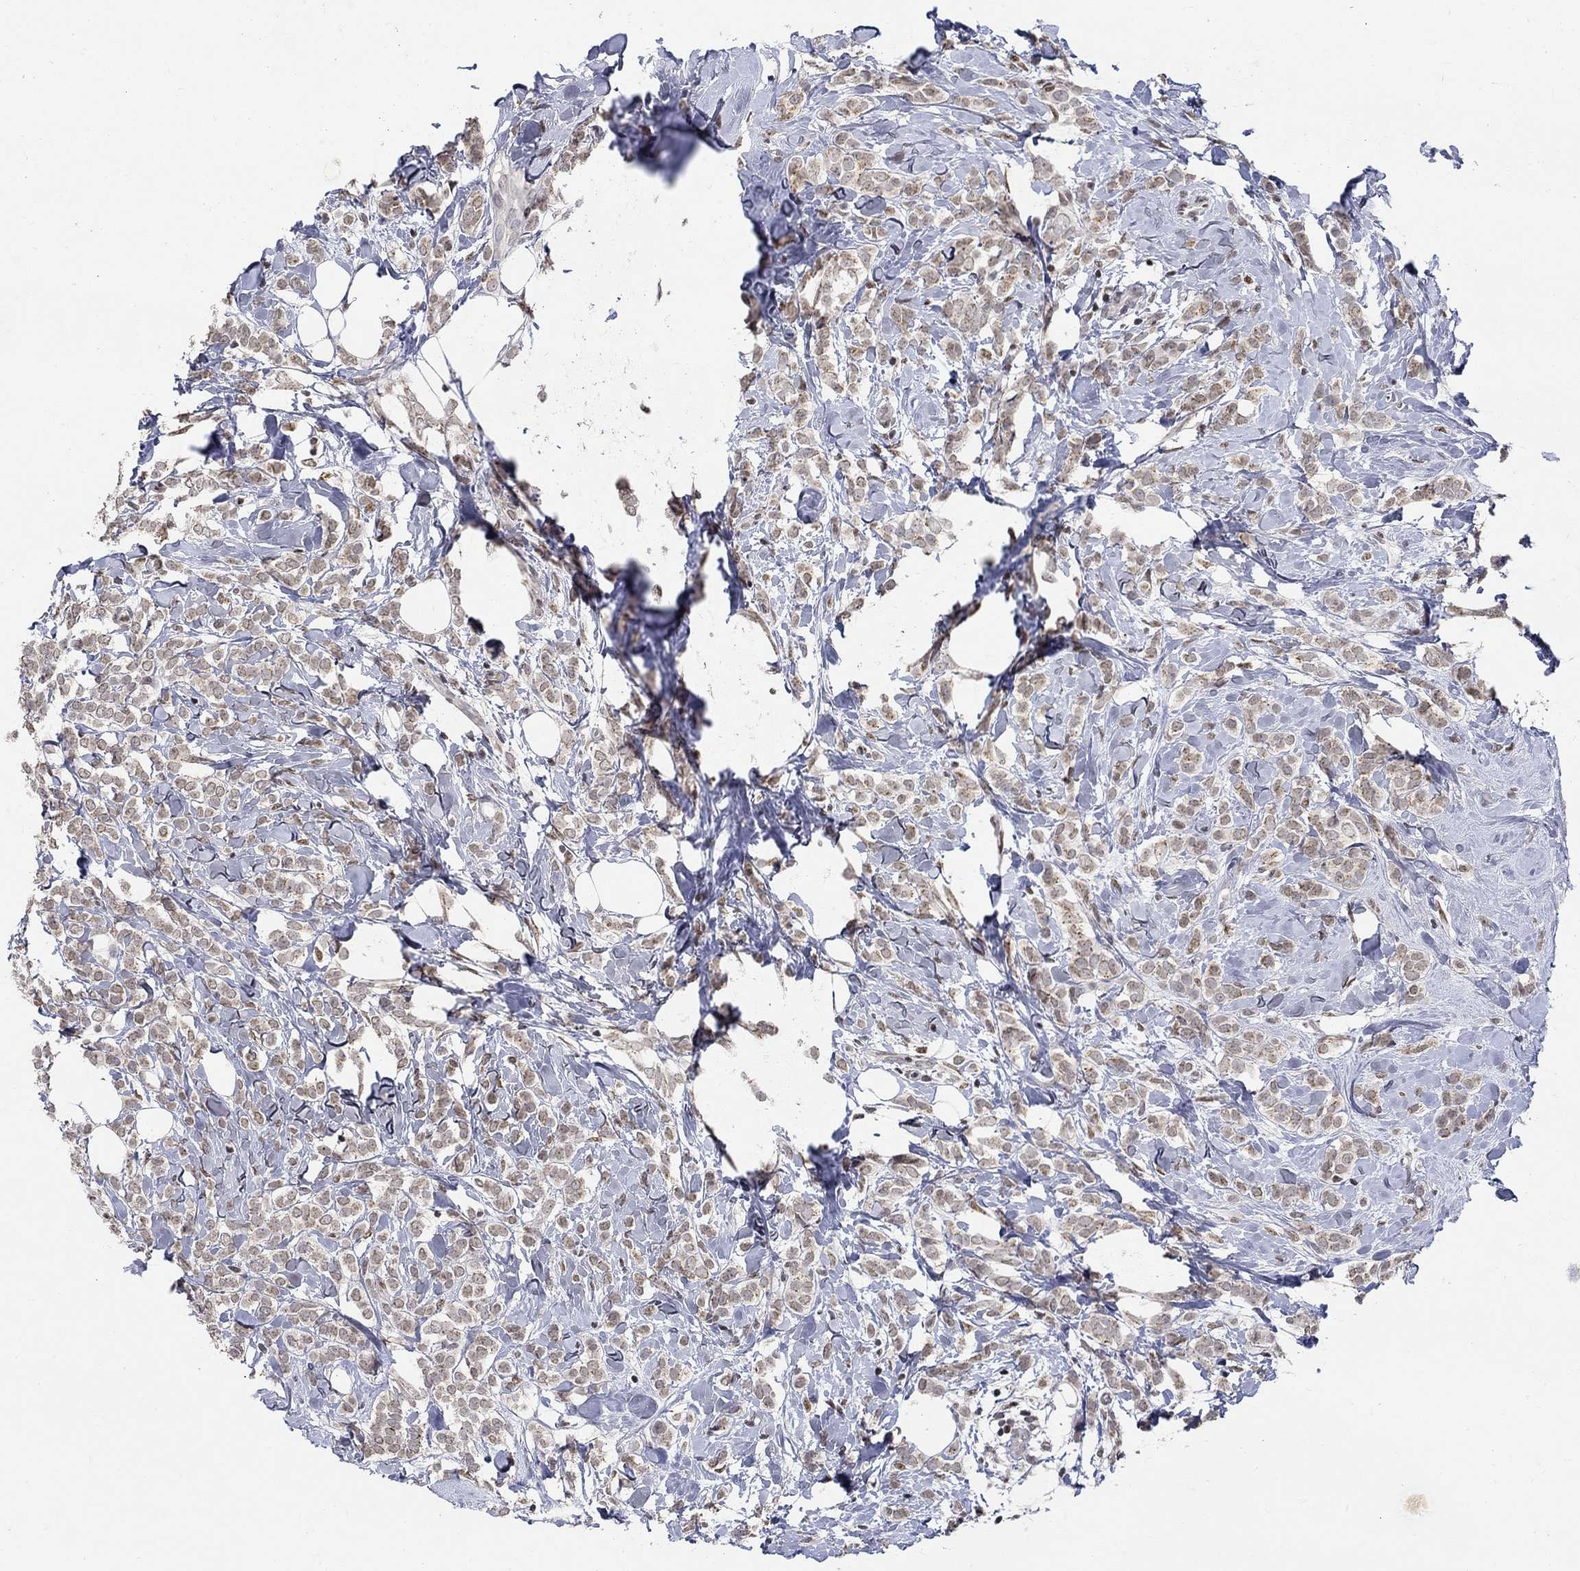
{"staining": {"intensity": "weak", "quantity": ">75%", "location": "nuclear"}, "tissue": "breast cancer", "cell_type": "Tumor cells", "image_type": "cancer", "snomed": [{"axis": "morphology", "description": "Lobular carcinoma"}, {"axis": "topography", "description": "Breast"}], "caption": "Protein expression analysis of breast cancer (lobular carcinoma) reveals weak nuclear positivity in about >75% of tumor cells.", "gene": "KLF12", "patient": {"sex": "female", "age": 49}}